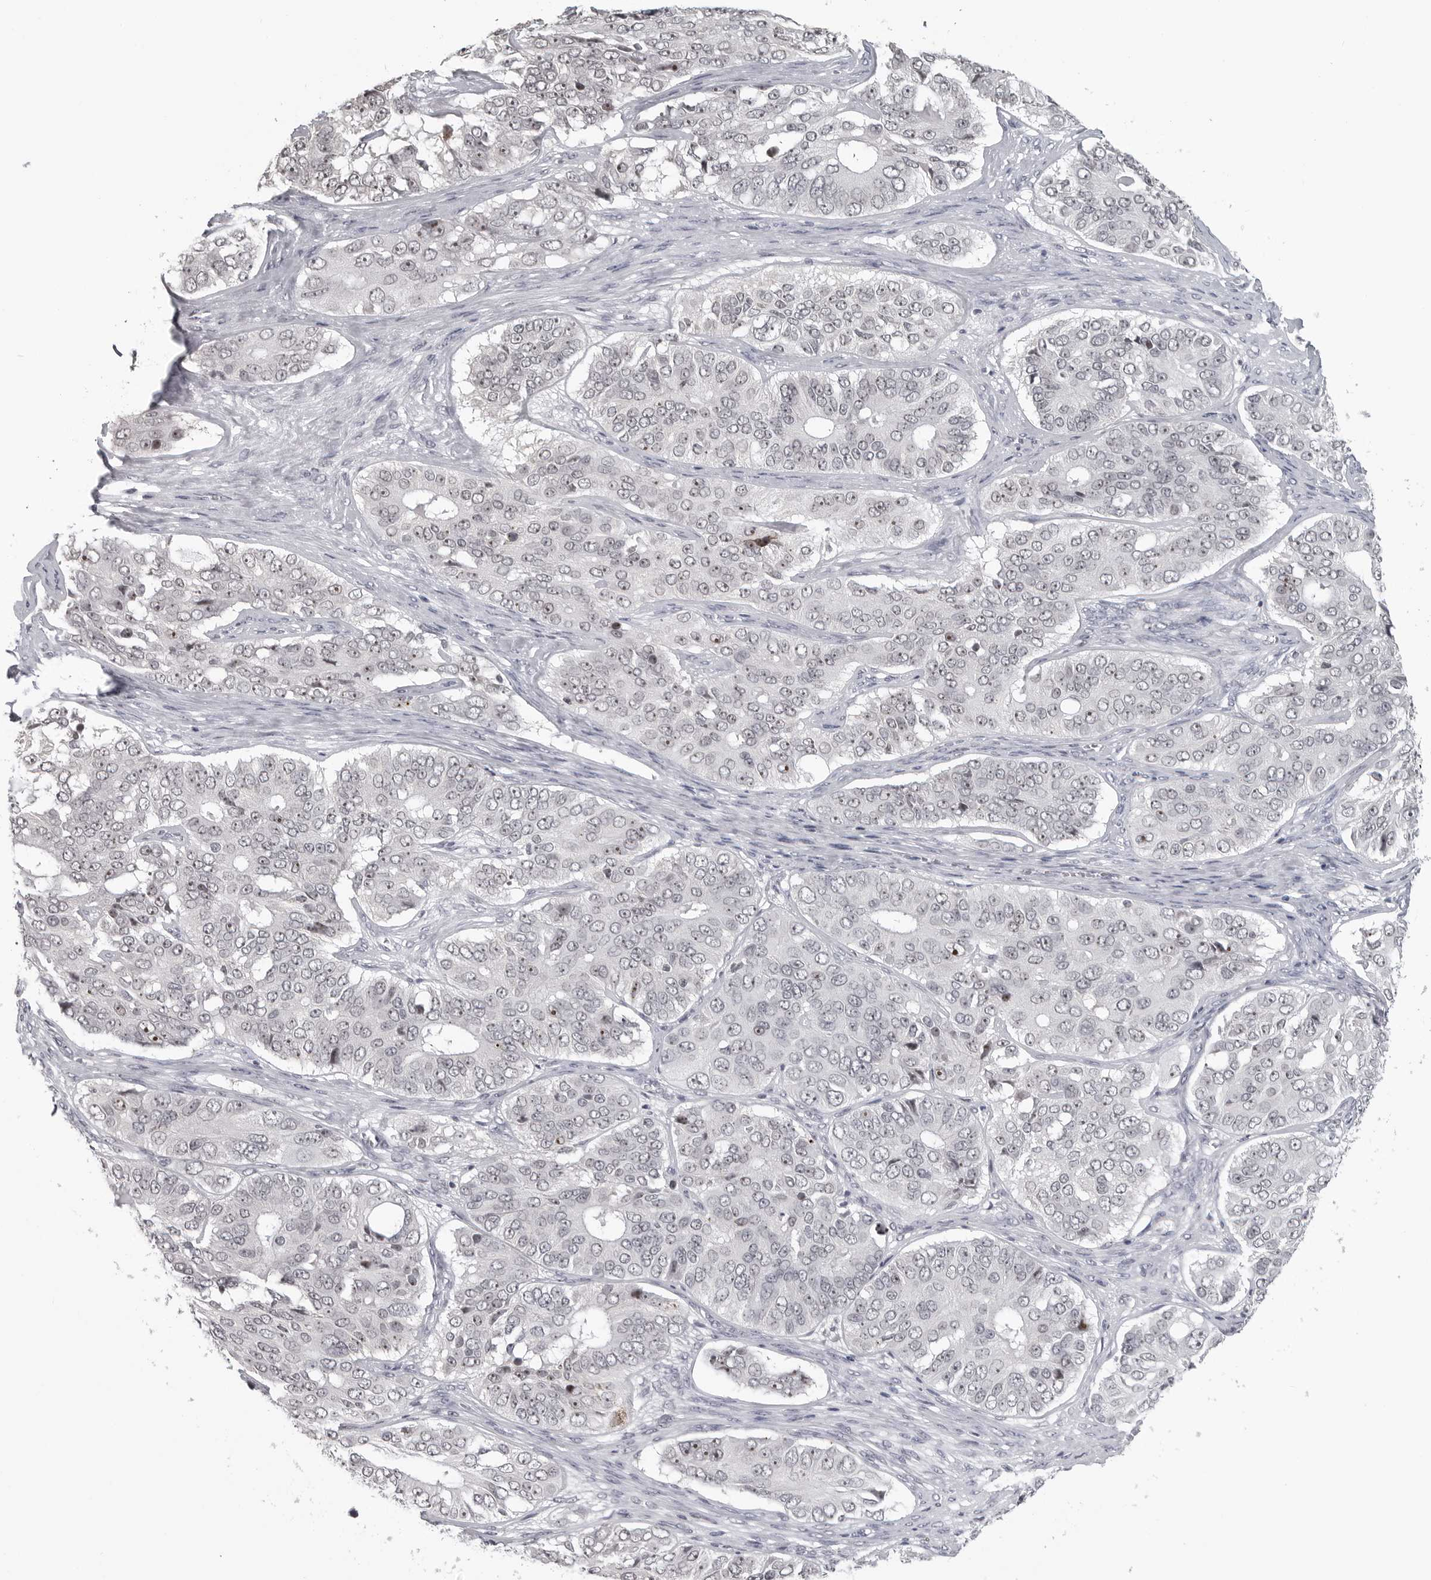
{"staining": {"intensity": "moderate", "quantity": "<25%", "location": "nuclear"}, "tissue": "ovarian cancer", "cell_type": "Tumor cells", "image_type": "cancer", "snomed": [{"axis": "morphology", "description": "Carcinoma, endometroid"}, {"axis": "topography", "description": "Ovary"}], "caption": "Protein expression analysis of human ovarian cancer (endometroid carcinoma) reveals moderate nuclear positivity in about <25% of tumor cells.", "gene": "DDX54", "patient": {"sex": "female", "age": 51}}